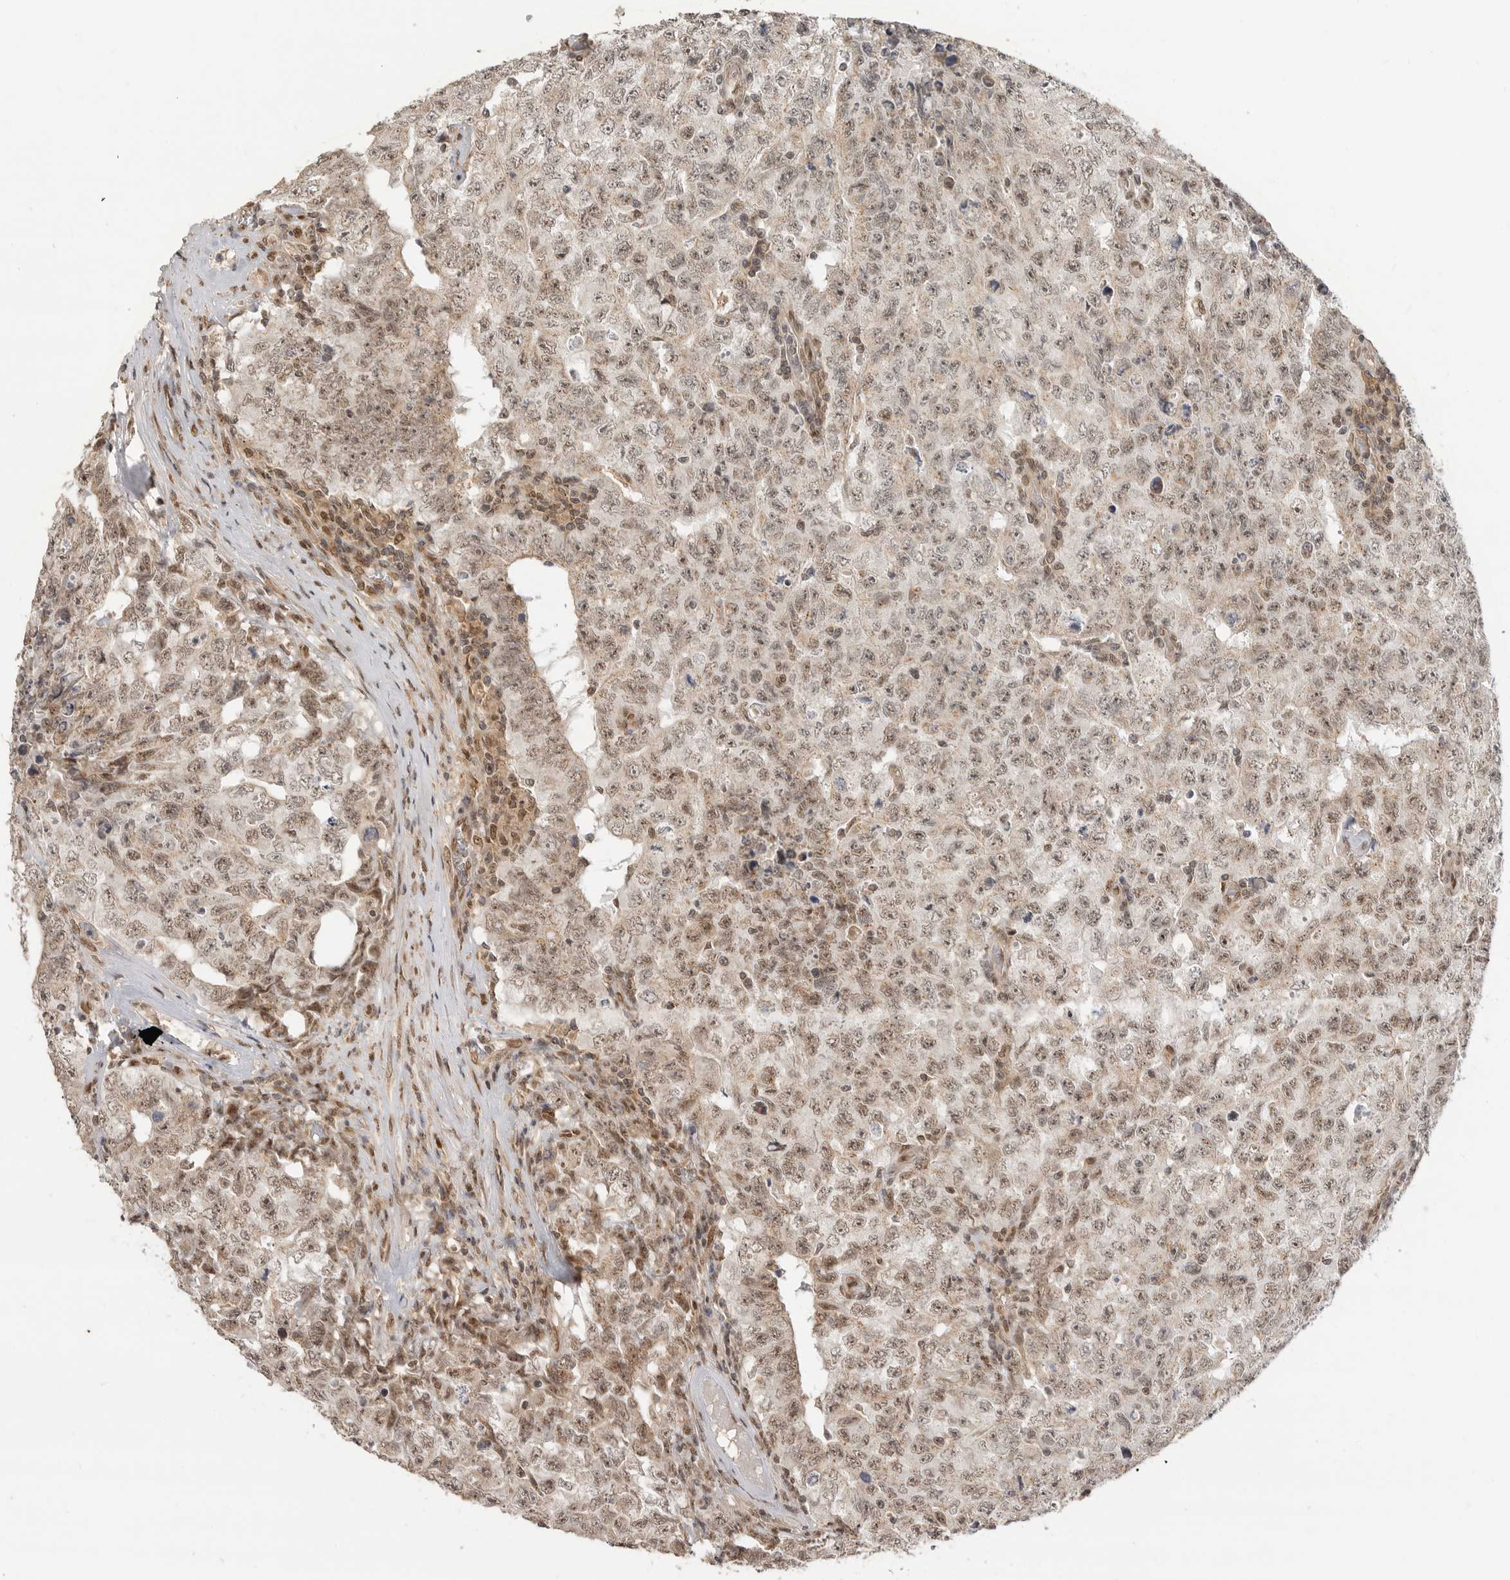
{"staining": {"intensity": "weak", "quantity": ">75%", "location": "cytoplasmic/membranous,nuclear"}, "tissue": "testis cancer", "cell_type": "Tumor cells", "image_type": "cancer", "snomed": [{"axis": "morphology", "description": "Carcinoma, Embryonal, NOS"}, {"axis": "topography", "description": "Testis"}], "caption": "Immunohistochemistry (IHC) (DAB) staining of human testis cancer (embryonal carcinoma) displays weak cytoplasmic/membranous and nuclear protein expression in approximately >75% of tumor cells.", "gene": "ALKAL1", "patient": {"sex": "male", "age": 26}}